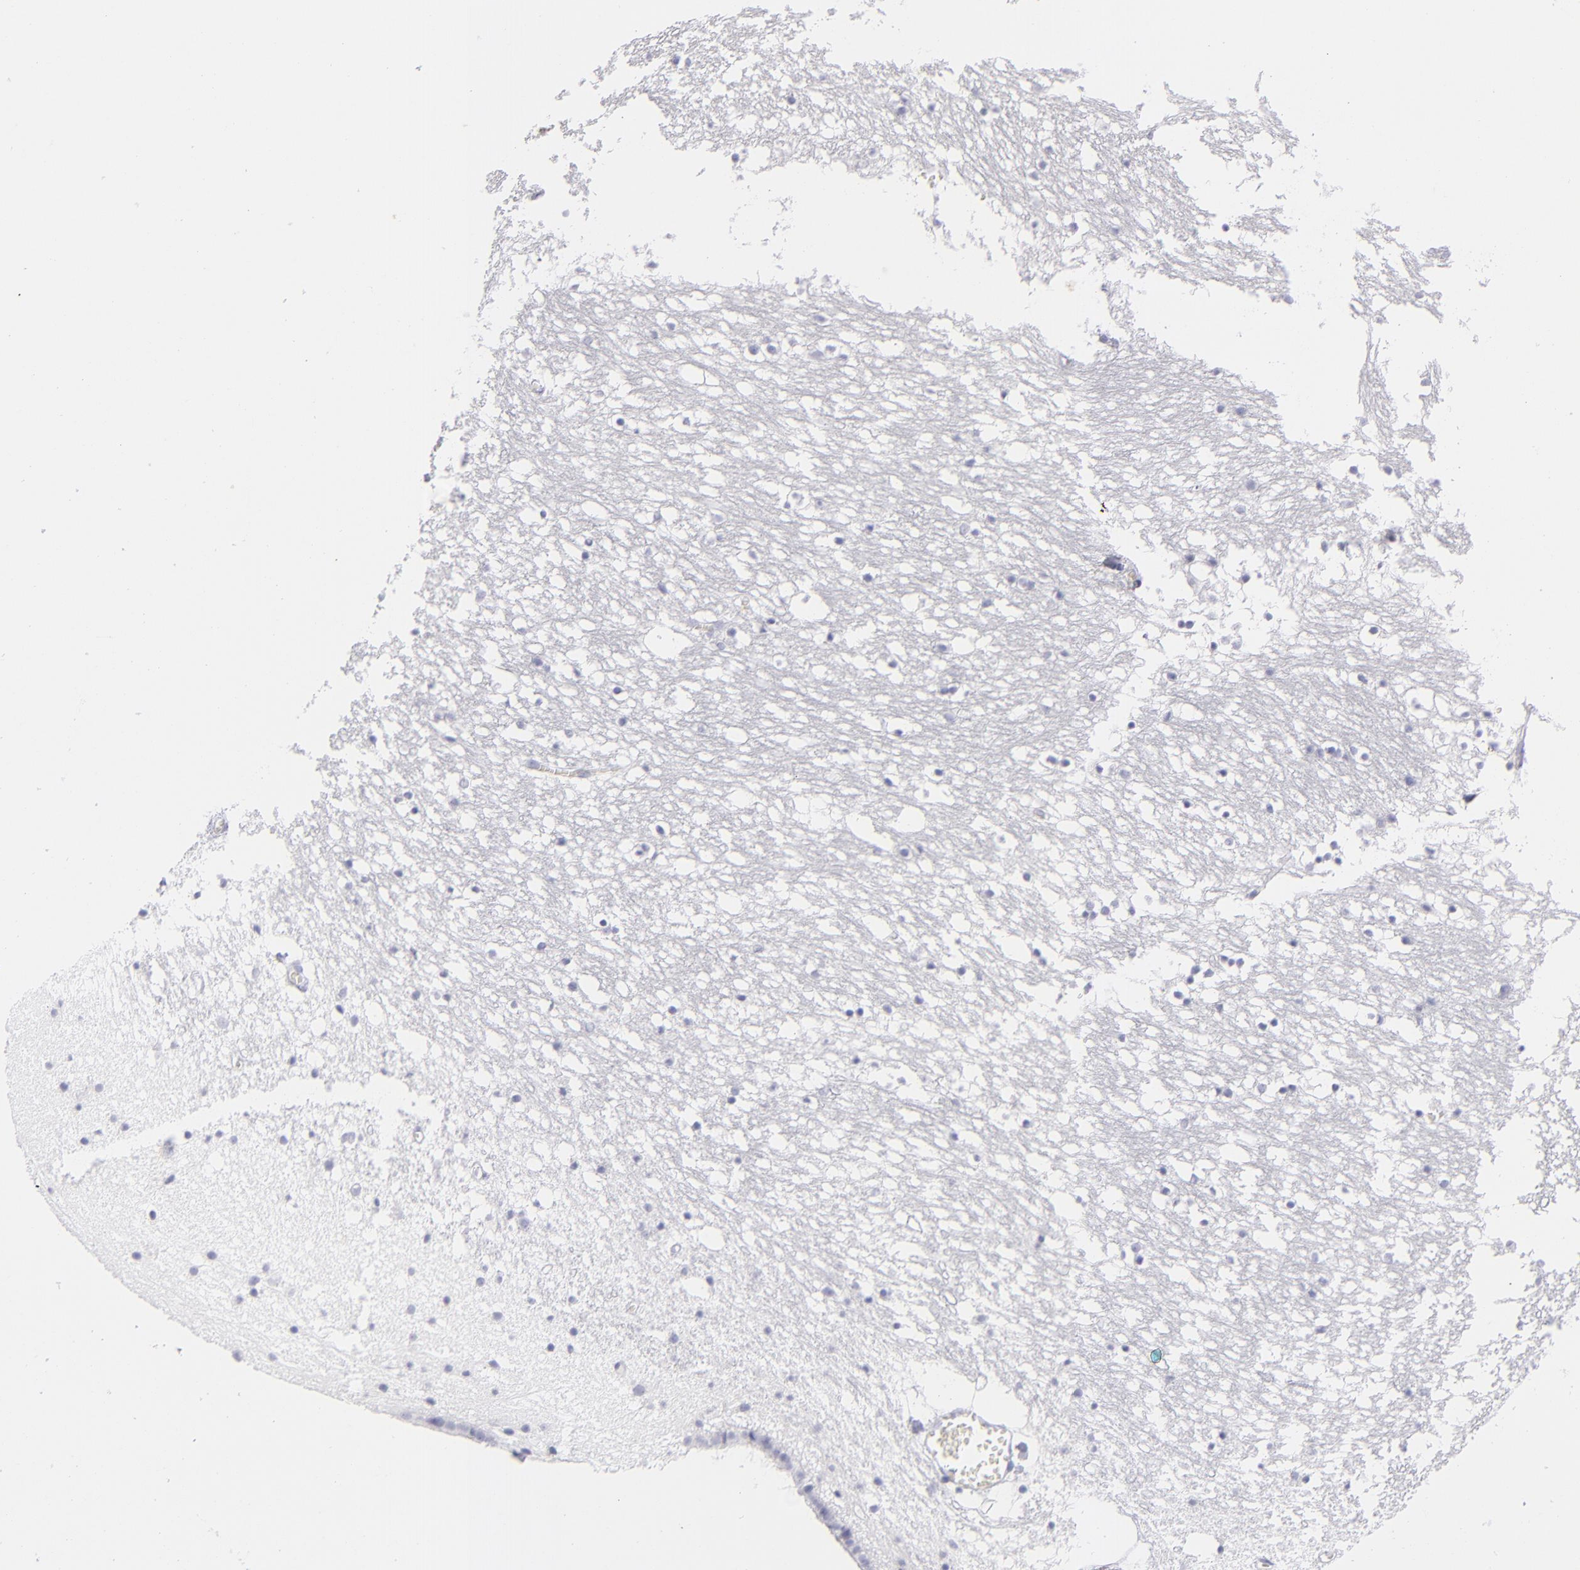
{"staining": {"intensity": "negative", "quantity": "none", "location": "none"}, "tissue": "caudate", "cell_type": "Glial cells", "image_type": "normal", "snomed": [{"axis": "morphology", "description": "Normal tissue, NOS"}, {"axis": "topography", "description": "Lateral ventricle wall"}], "caption": "DAB immunohistochemical staining of normal human caudate shows no significant expression in glial cells. (Stains: DAB immunohistochemistry (IHC) with hematoxylin counter stain, Microscopy: brightfield microscopy at high magnification).", "gene": "MYH11", "patient": {"sex": "male", "age": 45}}